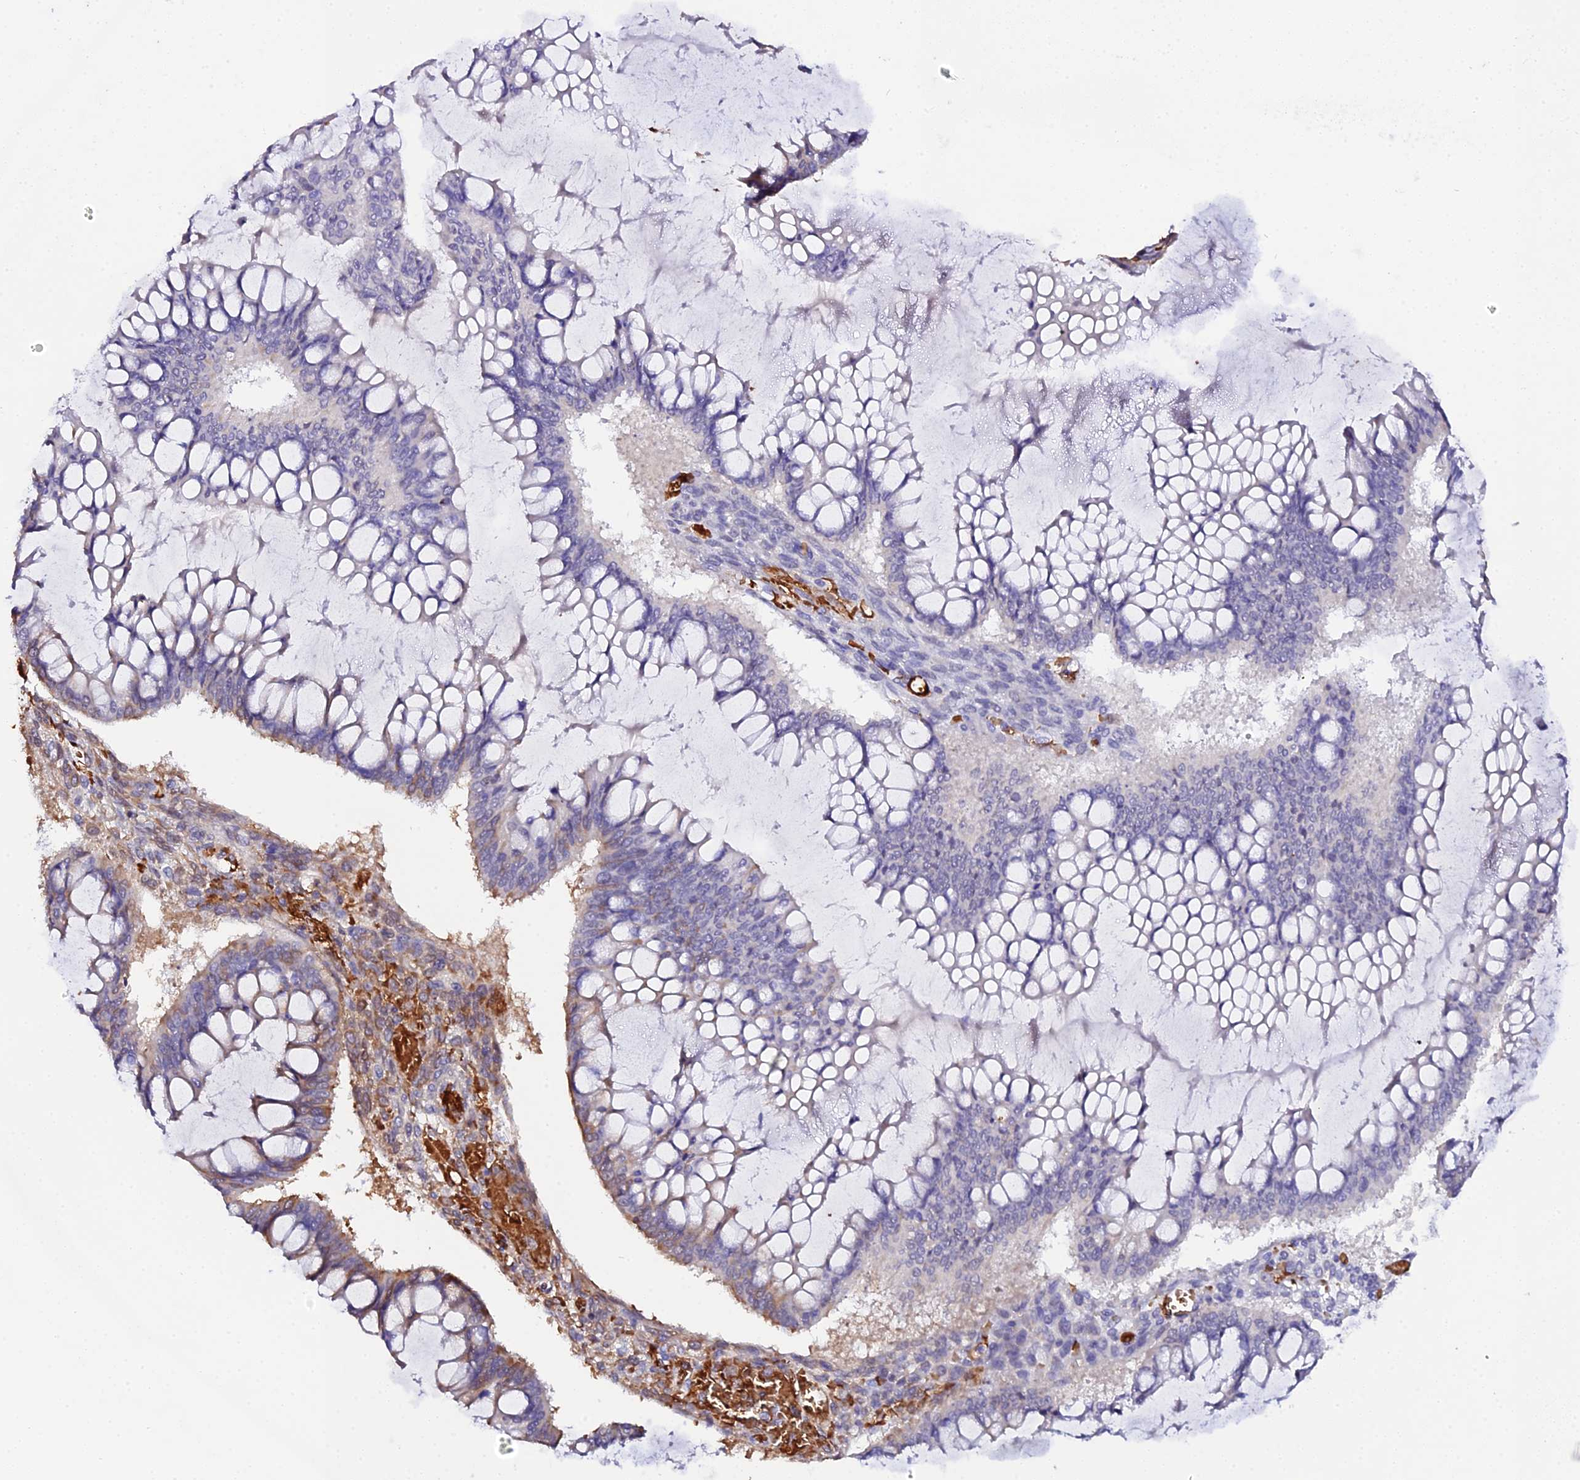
{"staining": {"intensity": "negative", "quantity": "none", "location": "none"}, "tissue": "ovarian cancer", "cell_type": "Tumor cells", "image_type": "cancer", "snomed": [{"axis": "morphology", "description": "Cystadenocarcinoma, mucinous, NOS"}, {"axis": "topography", "description": "Ovary"}], "caption": "An image of human ovarian mucinous cystadenocarcinoma is negative for staining in tumor cells.", "gene": "CFAP45", "patient": {"sex": "female", "age": 73}}